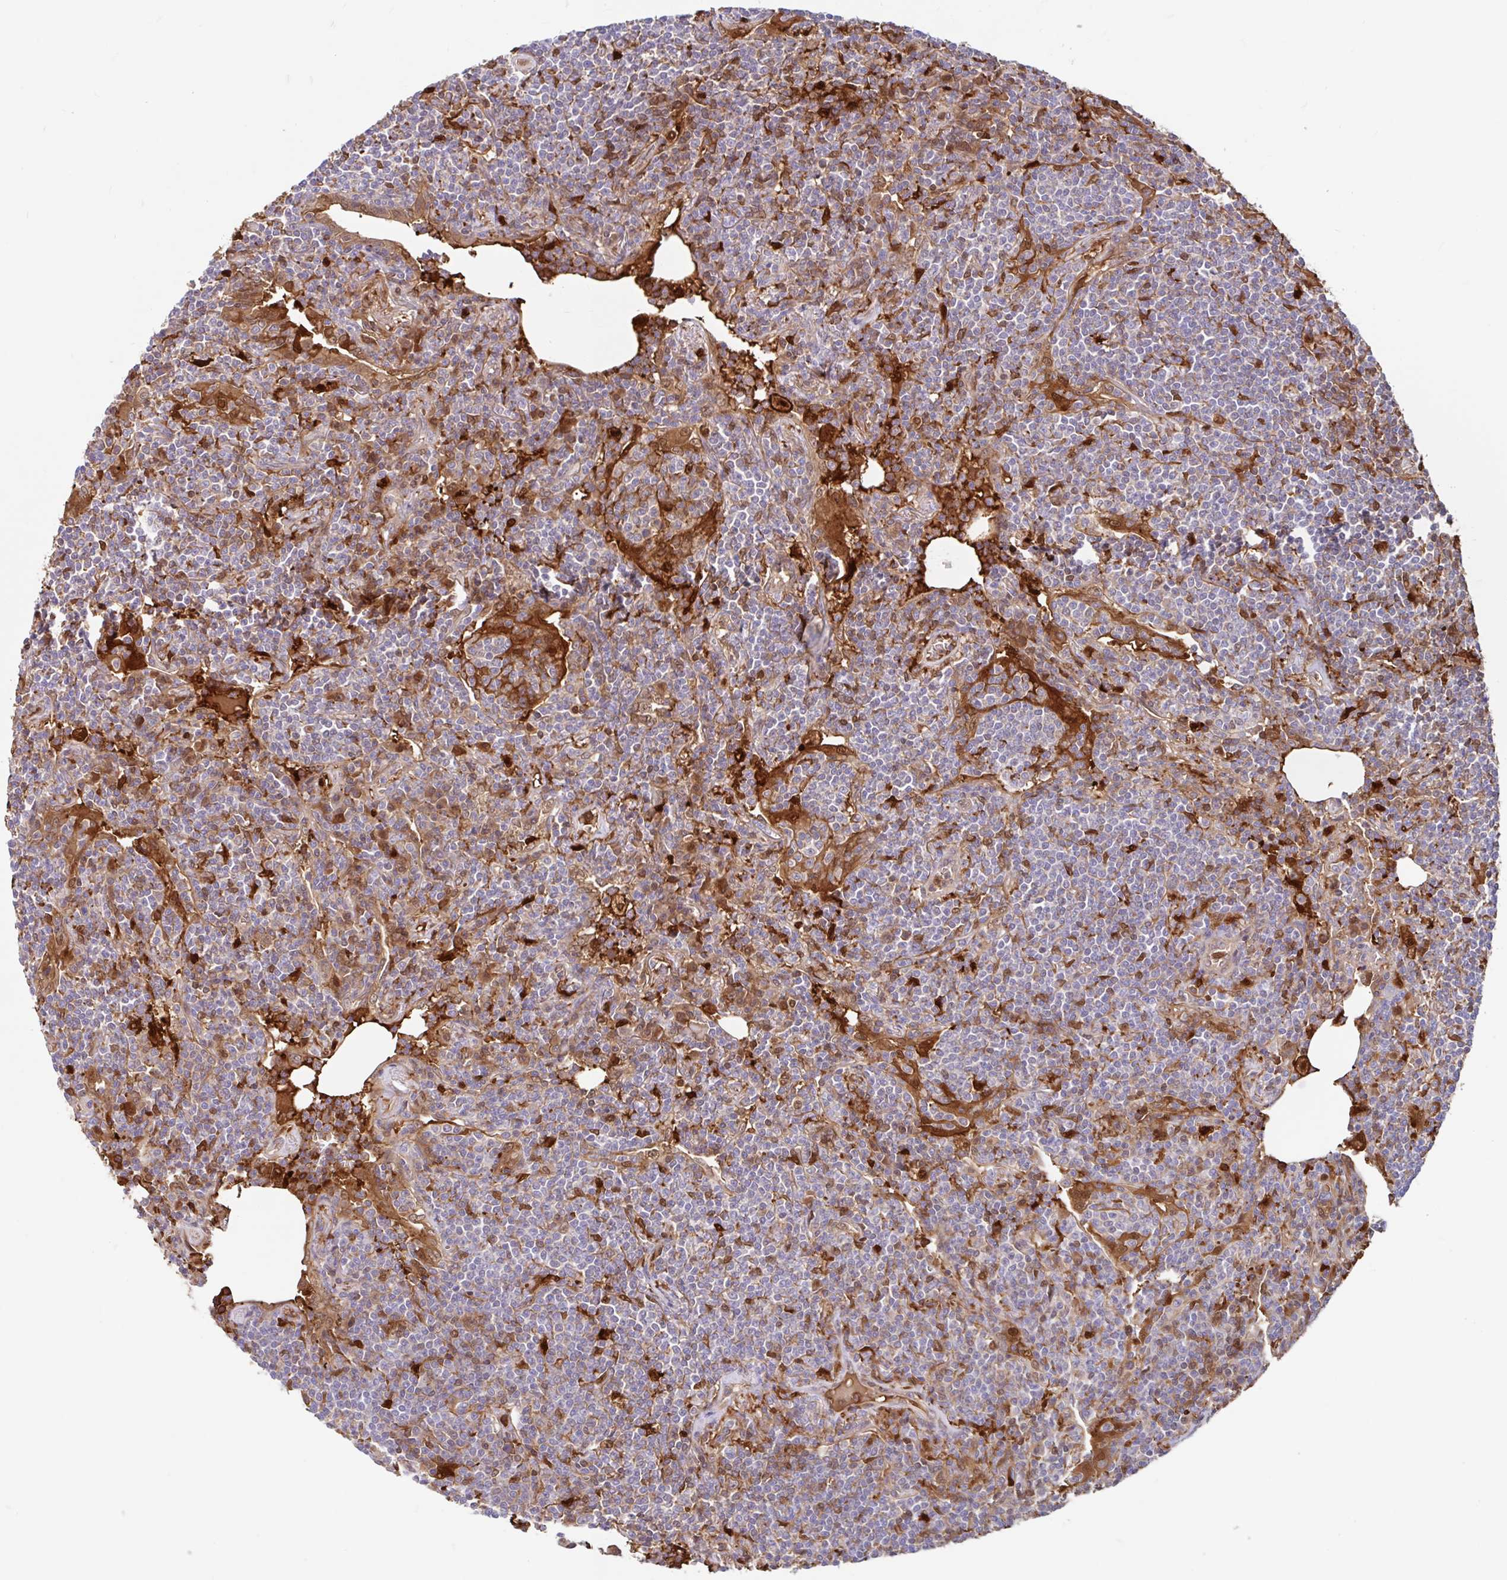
{"staining": {"intensity": "moderate", "quantity": "<25%", "location": "cytoplasmic/membranous"}, "tissue": "lymphoma", "cell_type": "Tumor cells", "image_type": "cancer", "snomed": [{"axis": "morphology", "description": "Malignant lymphoma, non-Hodgkin's type, Low grade"}, {"axis": "topography", "description": "Lung"}], "caption": "IHC (DAB) staining of human lymphoma shows moderate cytoplasmic/membranous protein expression in approximately <25% of tumor cells.", "gene": "BLVRA", "patient": {"sex": "female", "age": 71}}